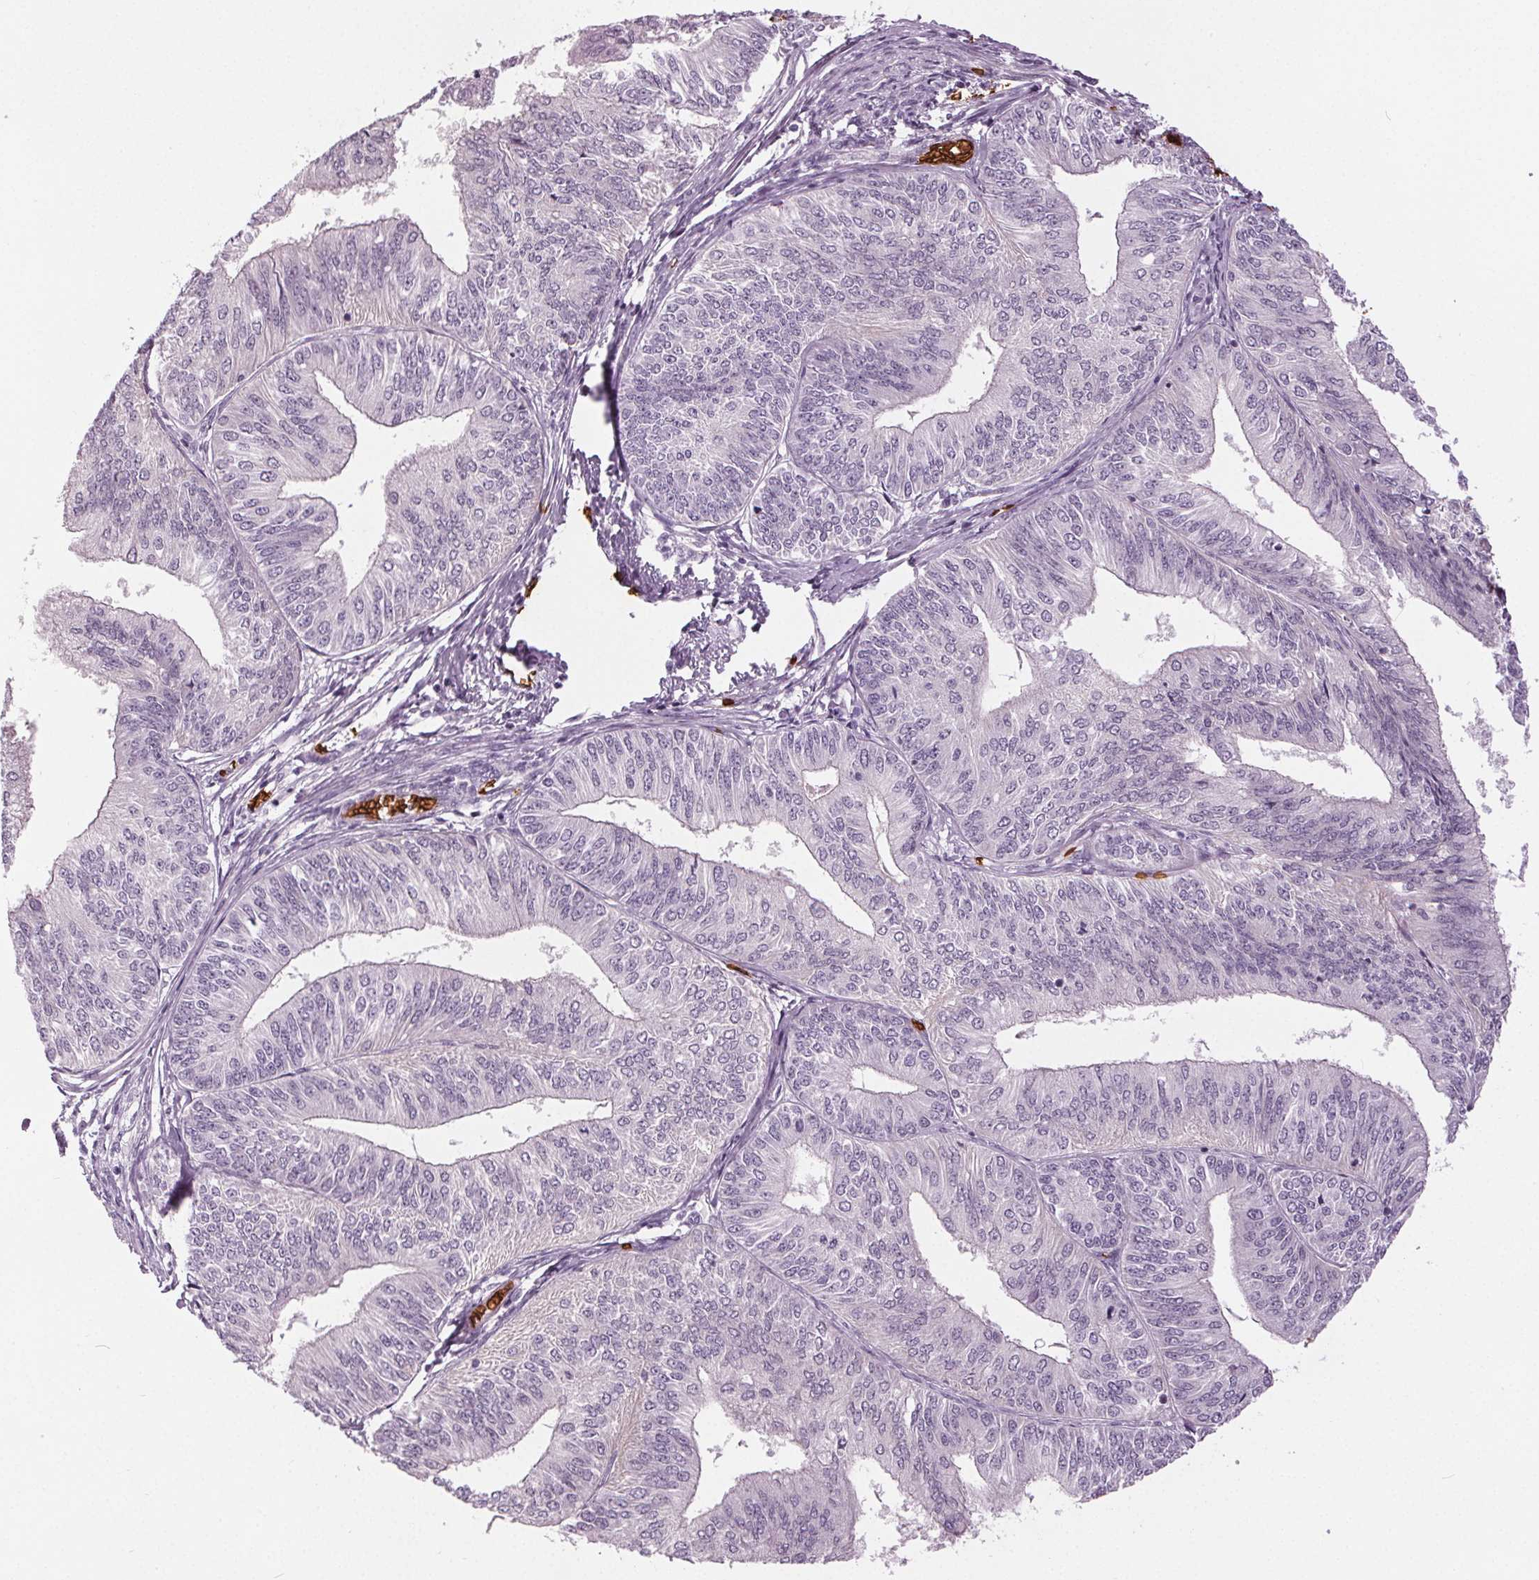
{"staining": {"intensity": "negative", "quantity": "none", "location": "none"}, "tissue": "endometrial cancer", "cell_type": "Tumor cells", "image_type": "cancer", "snomed": [{"axis": "morphology", "description": "Adenocarcinoma, NOS"}, {"axis": "topography", "description": "Endometrium"}], "caption": "DAB immunohistochemical staining of human adenocarcinoma (endometrial) exhibits no significant staining in tumor cells.", "gene": "SLC4A1", "patient": {"sex": "female", "age": 58}}